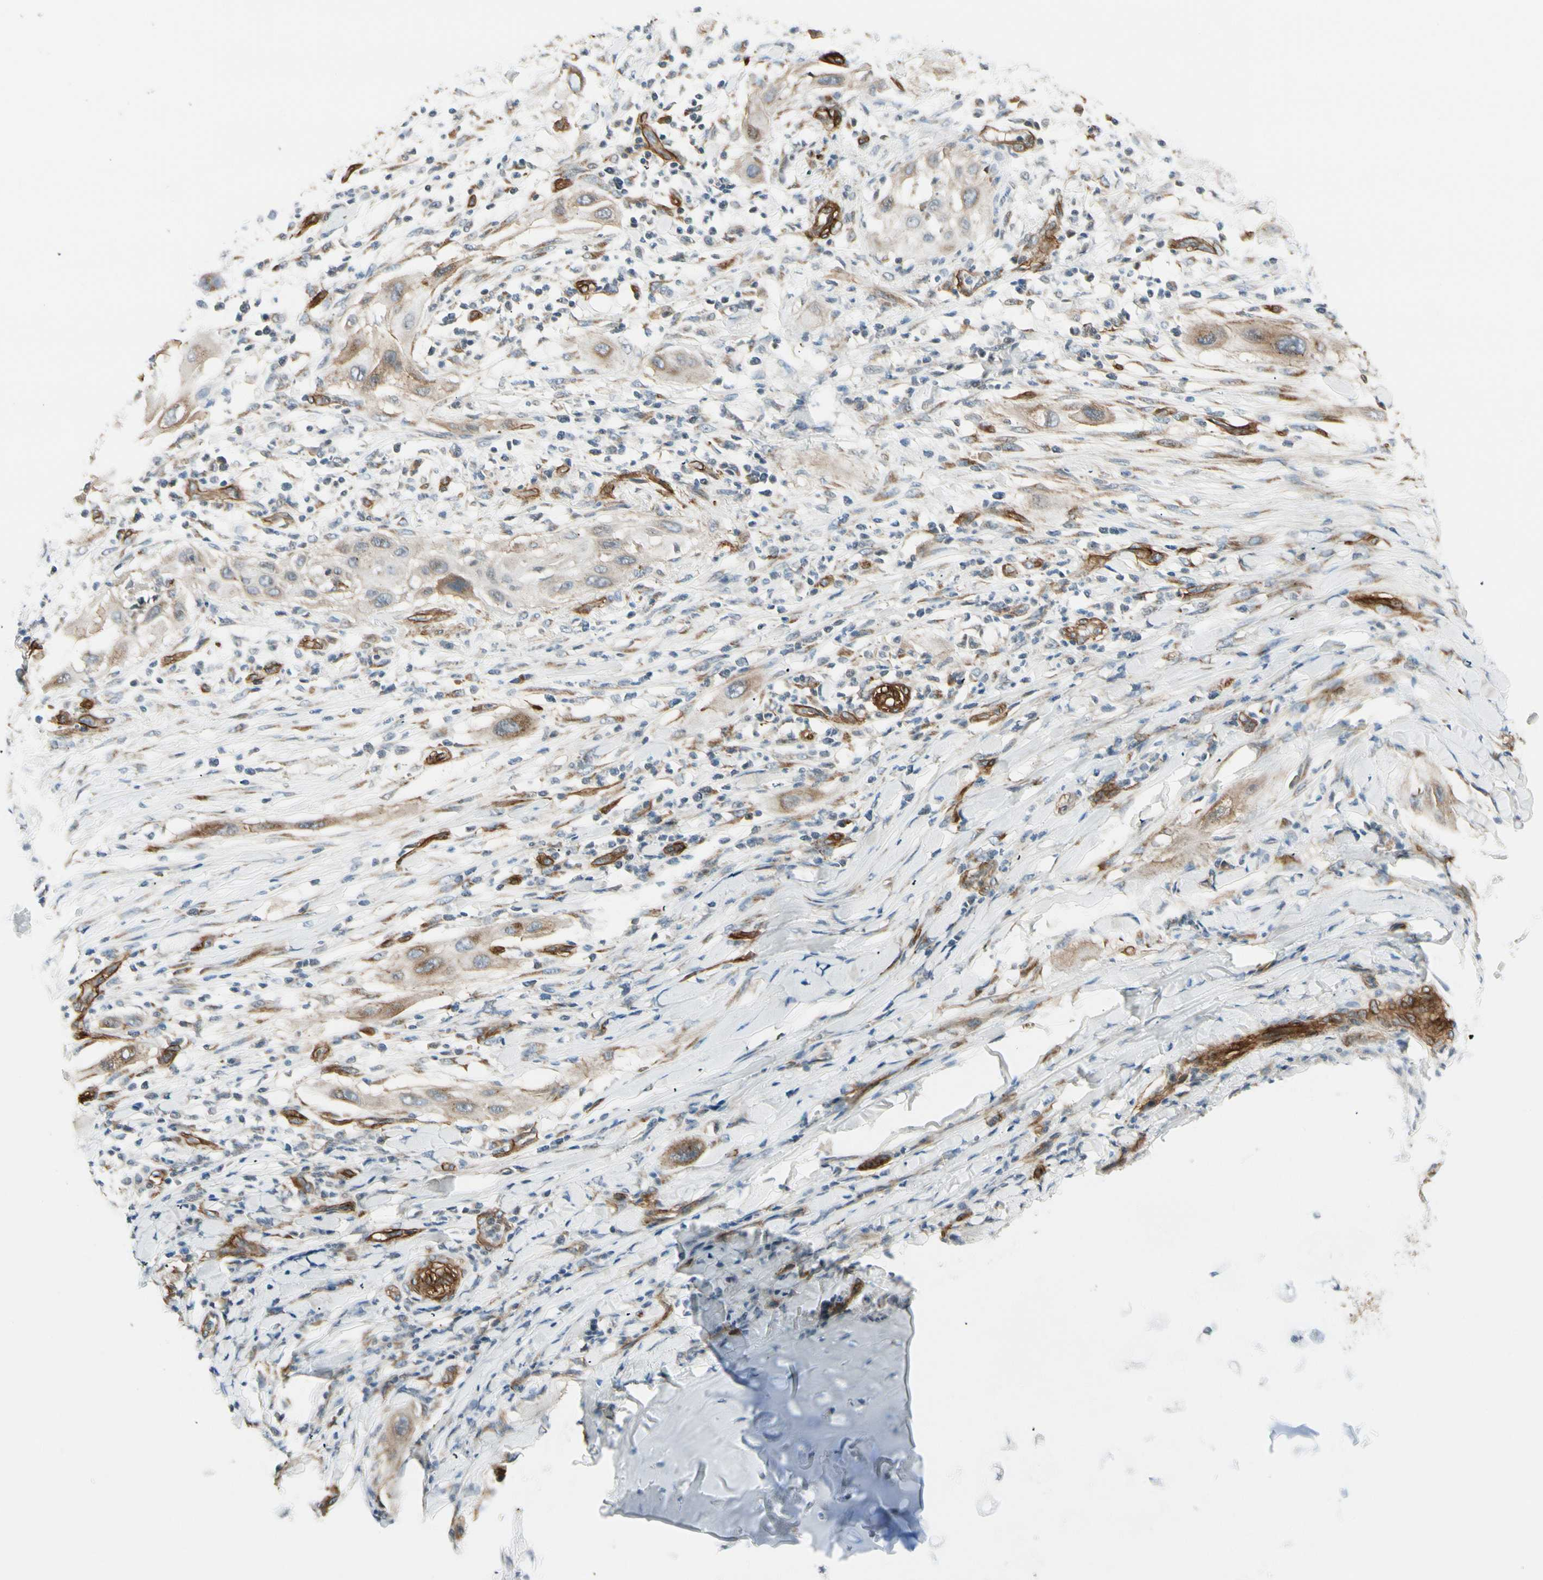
{"staining": {"intensity": "weak", "quantity": ">75%", "location": "cytoplasmic/membranous"}, "tissue": "lung cancer", "cell_type": "Tumor cells", "image_type": "cancer", "snomed": [{"axis": "morphology", "description": "Squamous cell carcinoma, NOS"}, {"axis": "topography", "description": "Lung"}], "caption": "Tumor cells exhibit low levels of weak cytoplasmic/membranous staining in about >75% of cells in human lung squamous cell carcinoma.", "gene": "MCAM", "patient": {"sex": "female", "age": 47}}